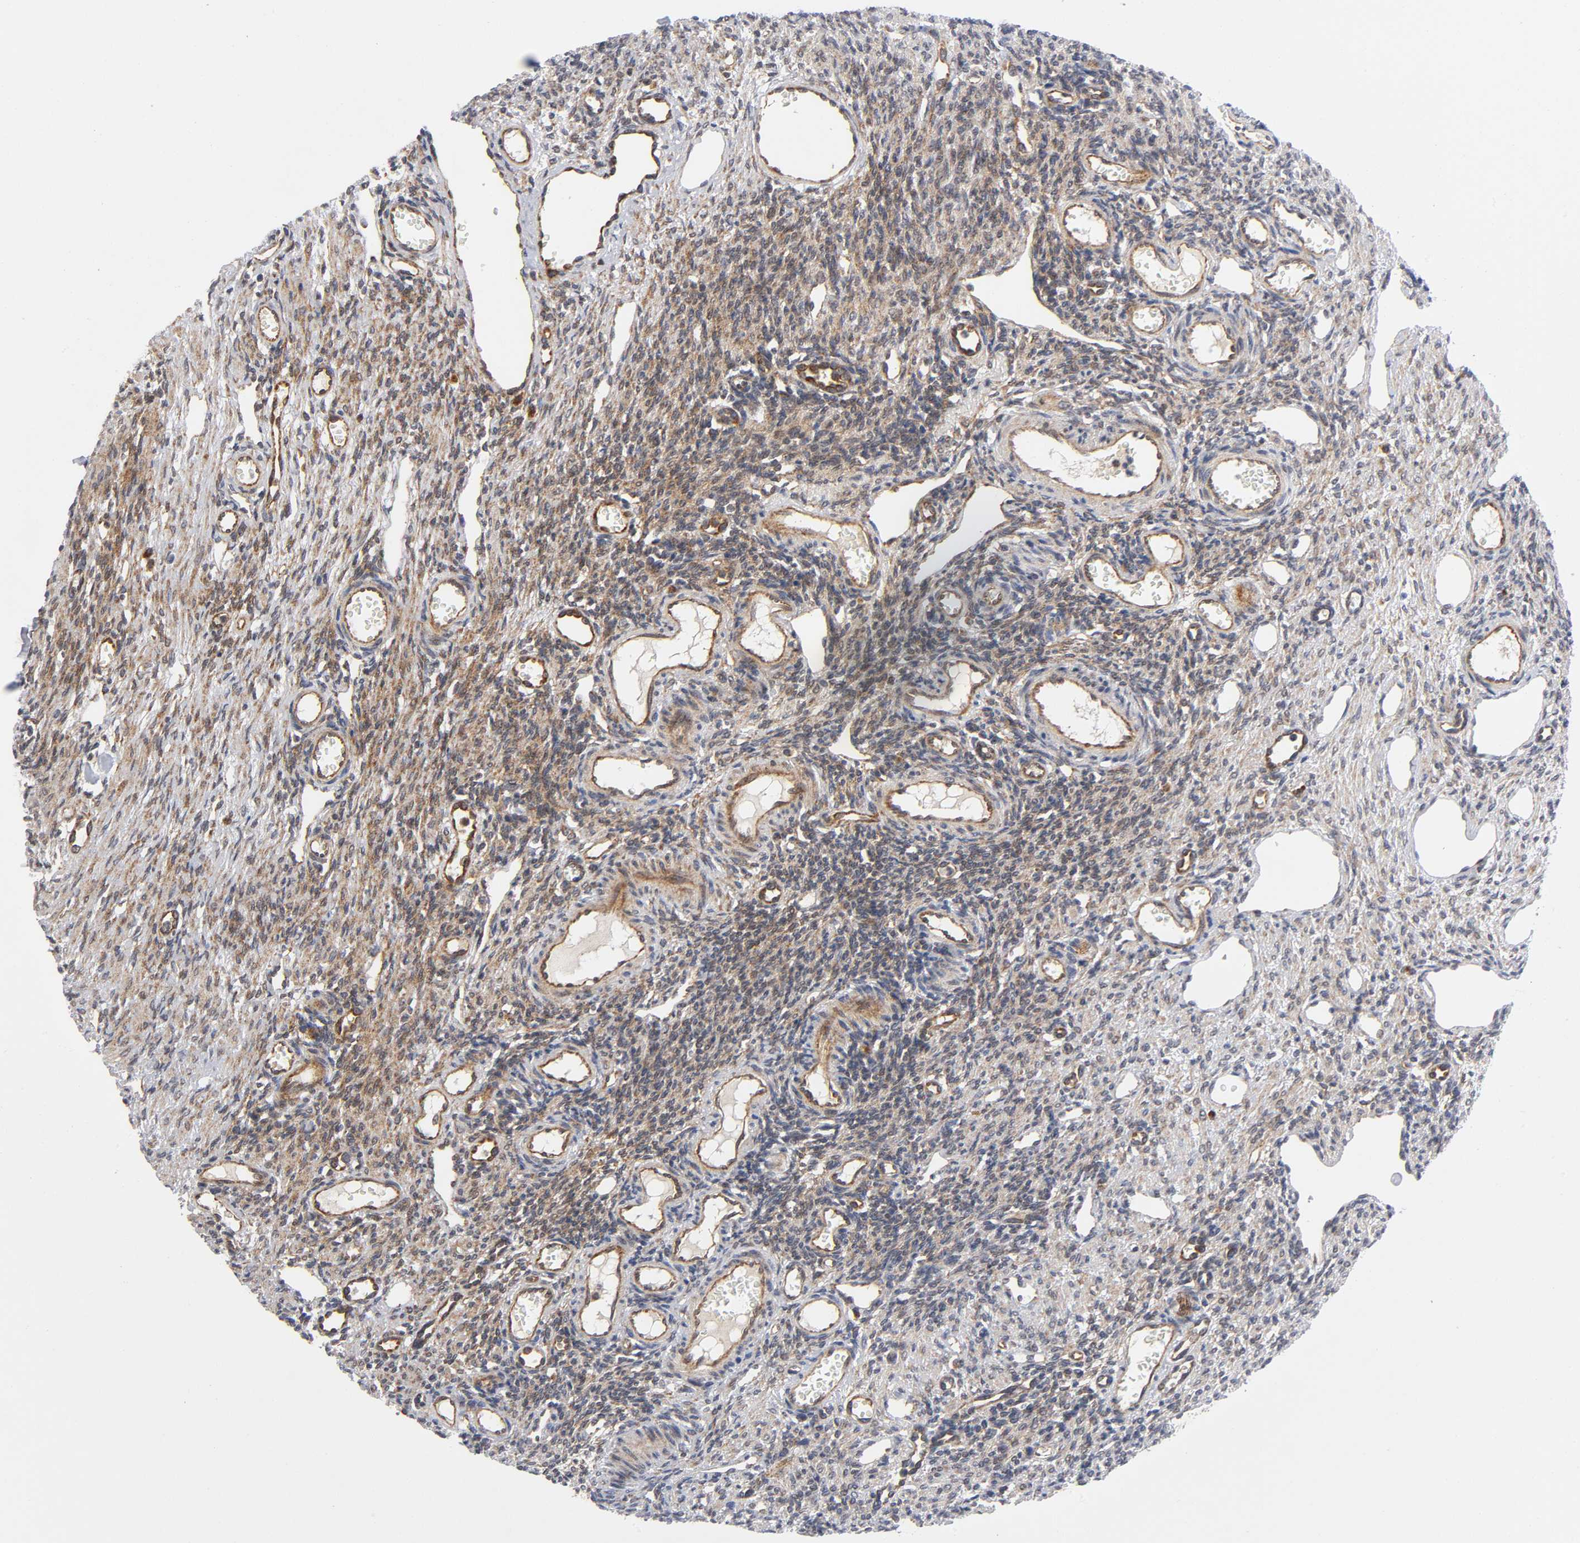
{"staining": {"intensity": "moderate", "quantity": "25%-75%", "location": "cytoplasmic/membranous"}, "tissue": "ovary", "cell_type": "Ovarian stroma cells", "image_type": "normal", "snomed": [{"axis": "morphology", "description": "Normal tissue, NOS"}, {"axis": "topography", "description": "Ovary"}], "caption": "Immunohistochemistry (IHC) histopathology image of normal ovary: ovary stained using immunohistochemistry (IHC) reveals medium levels of moderate protein expression localized specifically in the cytoplasmic/membranous of ovarian stroma cells, appearing as a cytoplasmic/membranous brown color.", "gene": "EIF5", "patient": {"sex": "female", "age": 33}}